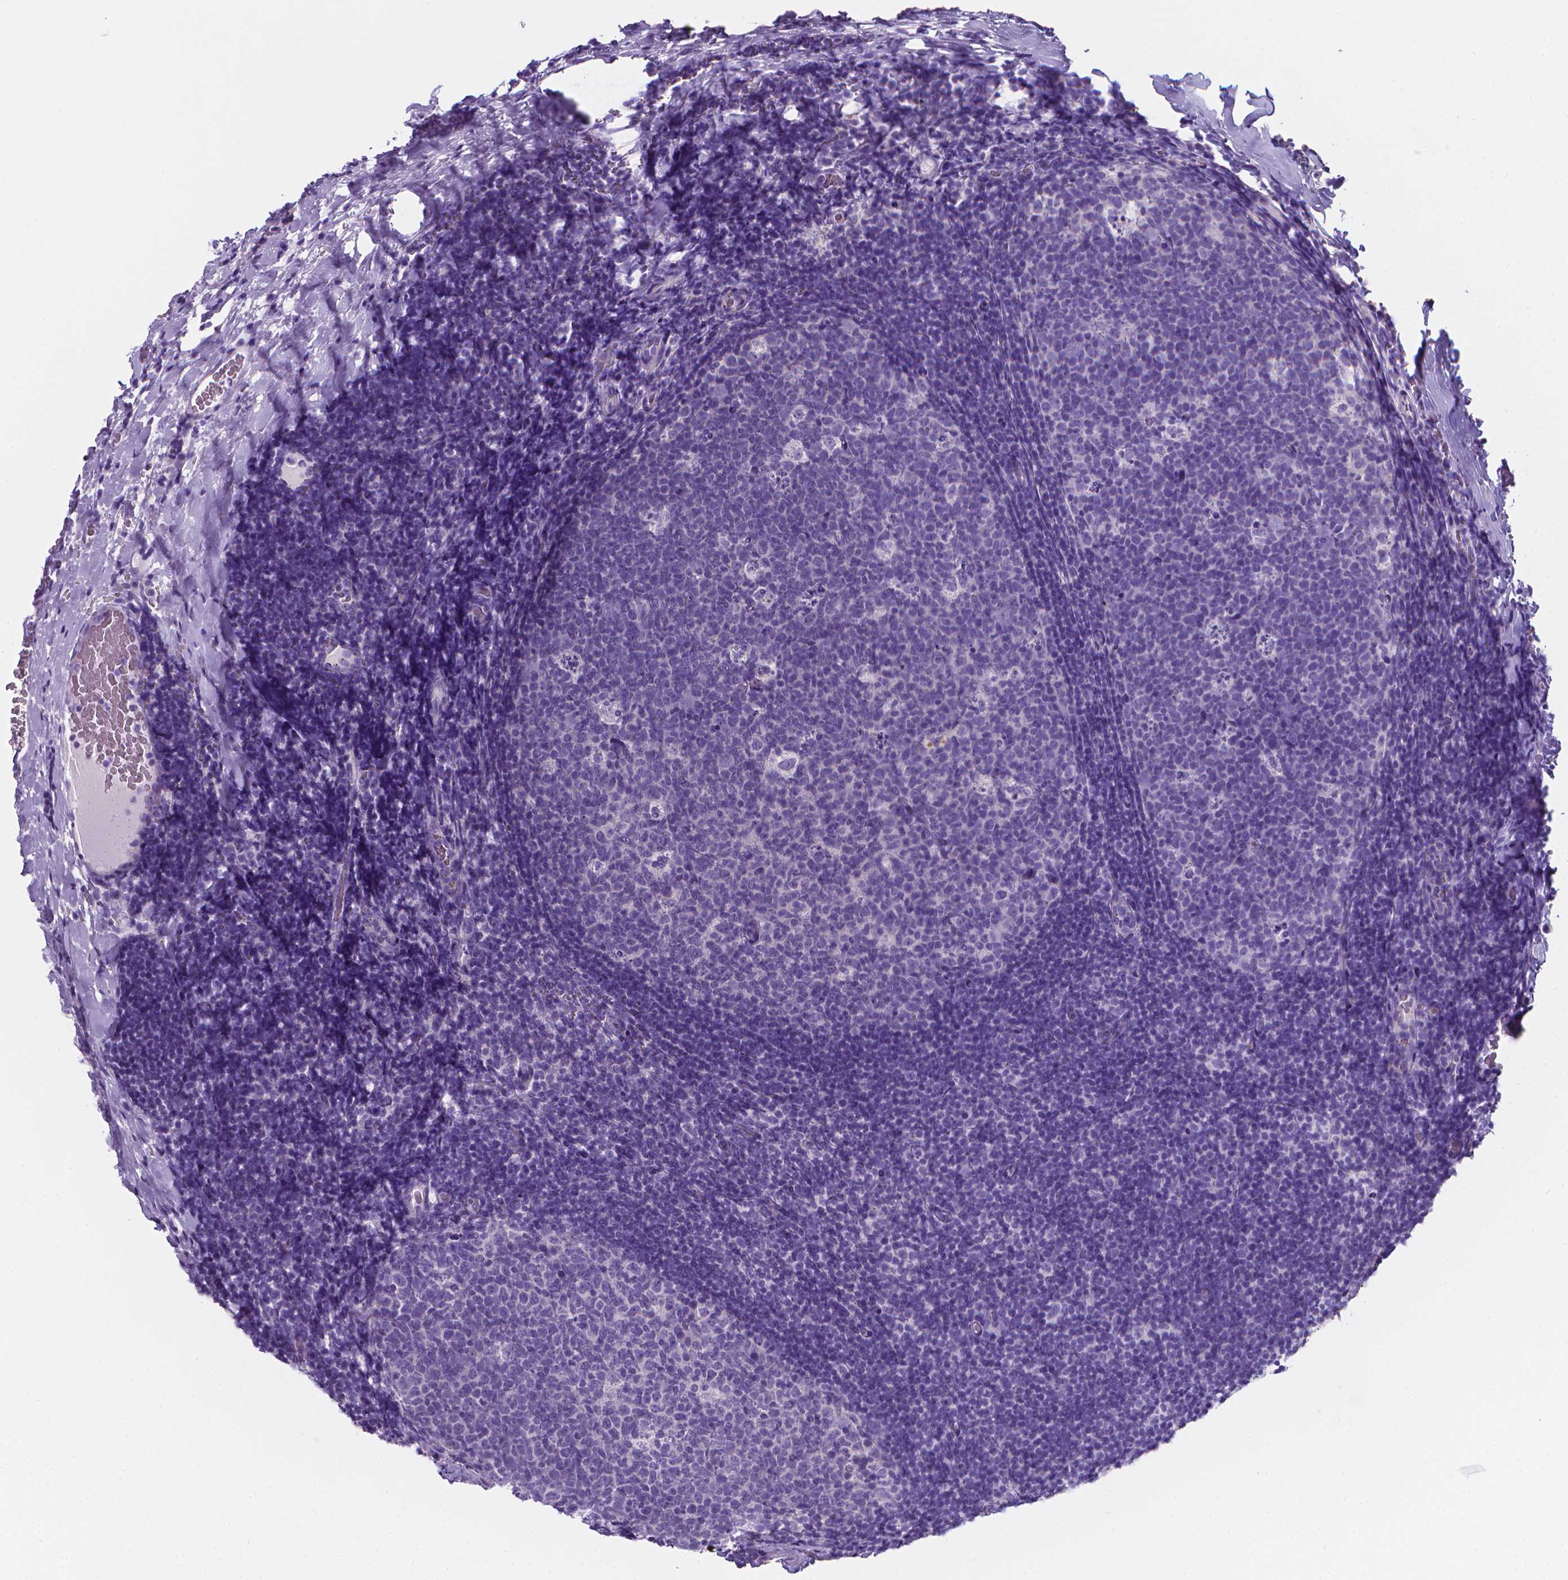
{"staining": {"intensity": "negative", "quantity": "none", "location": "none"}, "tissue": "tonsil", "cell_type": "Germinal center cells", "image_type": "normal", "snomed": [{"axis": "morphology", "description": "Normal tissue, NOS"}, {"axis": "topography", "description": "Tonsil"}], "caption": "Germinal center cells are negative for brown protein staining in unremarkable tonsil. The staining is performed using DAB brown chromogen with nuclei counter-stained in using hematoxylin.", "gene": "LRRC73", "patient": {"sex": "male", "age": 17}}